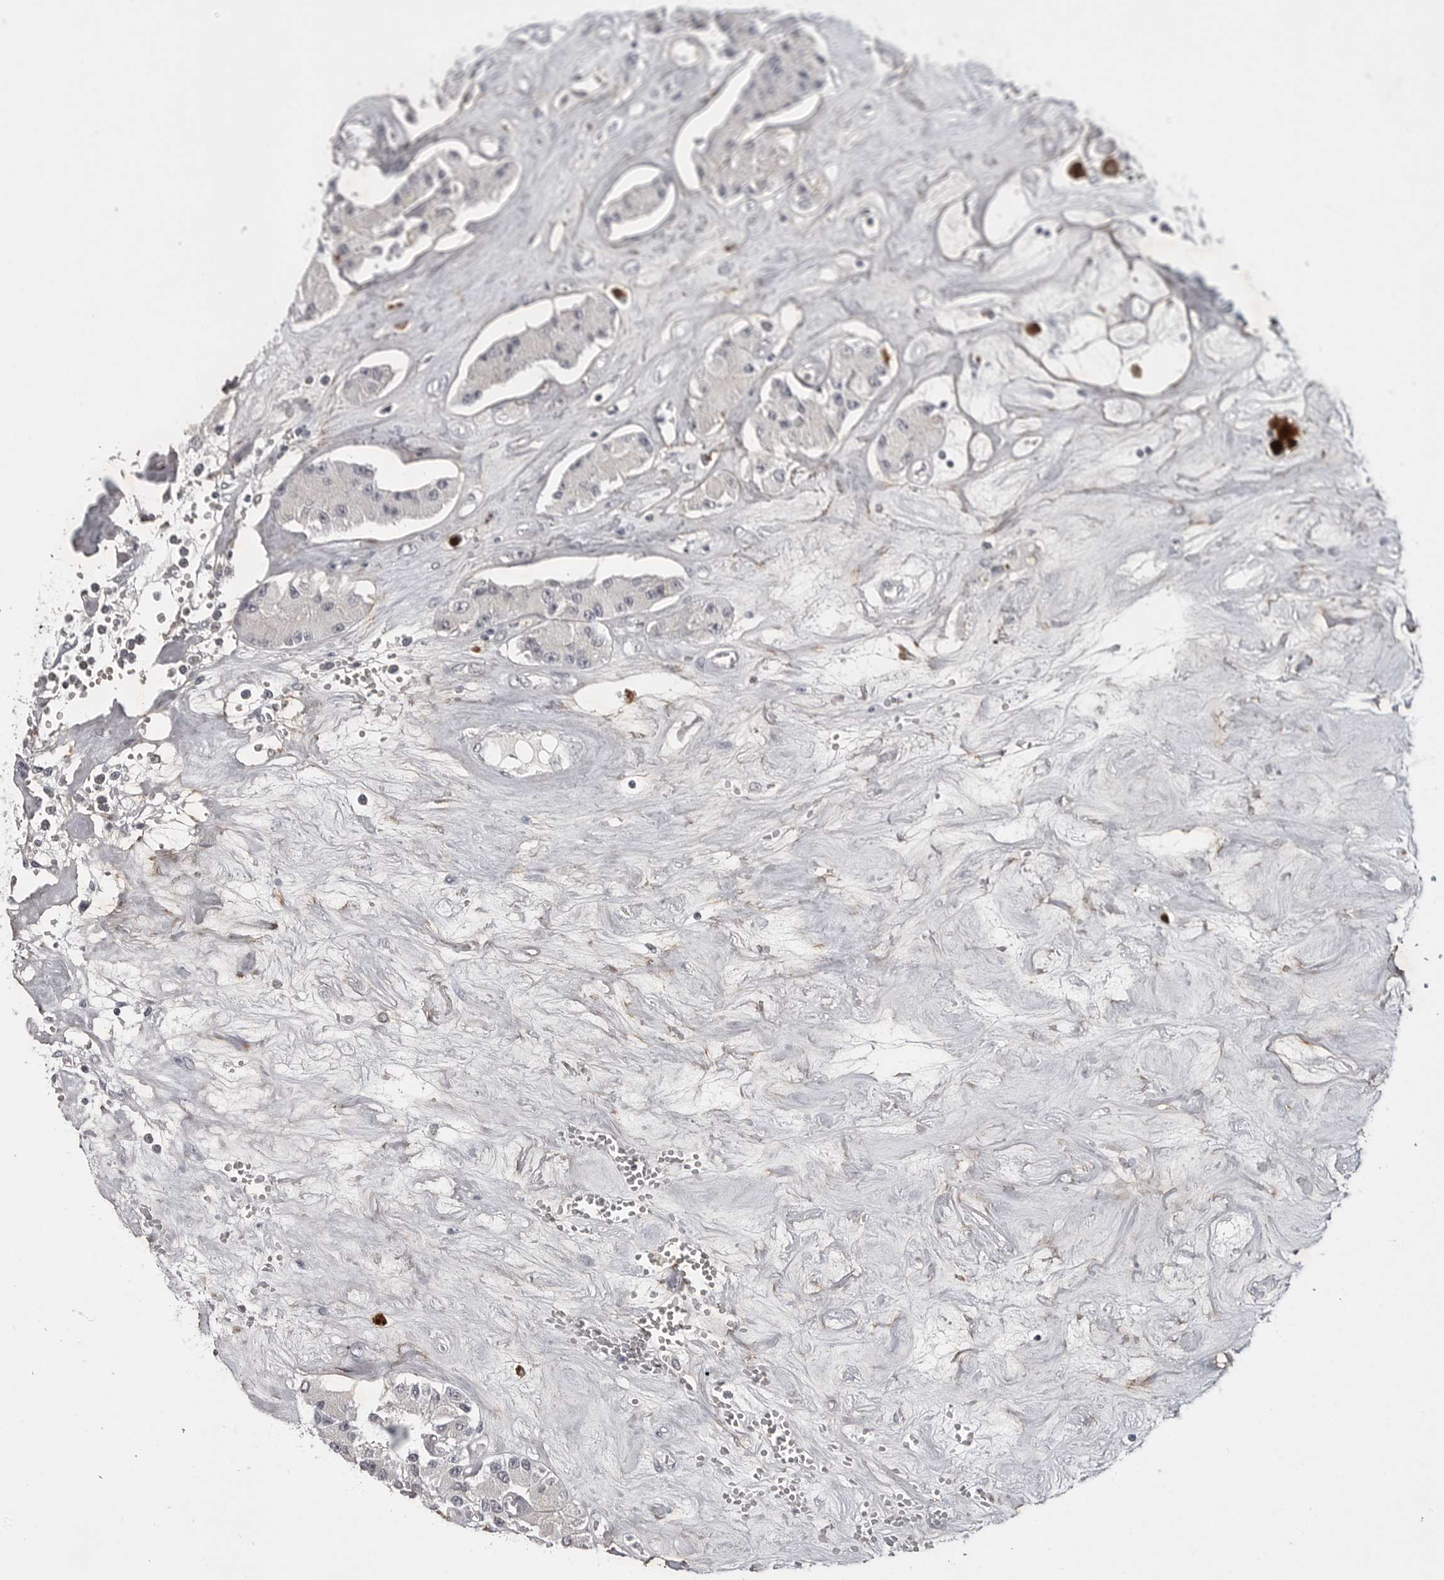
{"staining": {"intensity": "negative", "quantity": "none", "location": "none"}, "tissue": "carcinoid", "cell_type": "Tumor cells", "image_type": "cancer", "snomed": [{"axis": "morphology", "description": "Carcinoid, malignant, NOS"}, {"axis": "topography", "description": "Pancreas"}], "caption": "Human carcinoid stained for a protein using immunohistochemistry reveals no positivity in tumor cells.", "gene": "RRM1", "patient": {"sex": "male", "age": 41}}